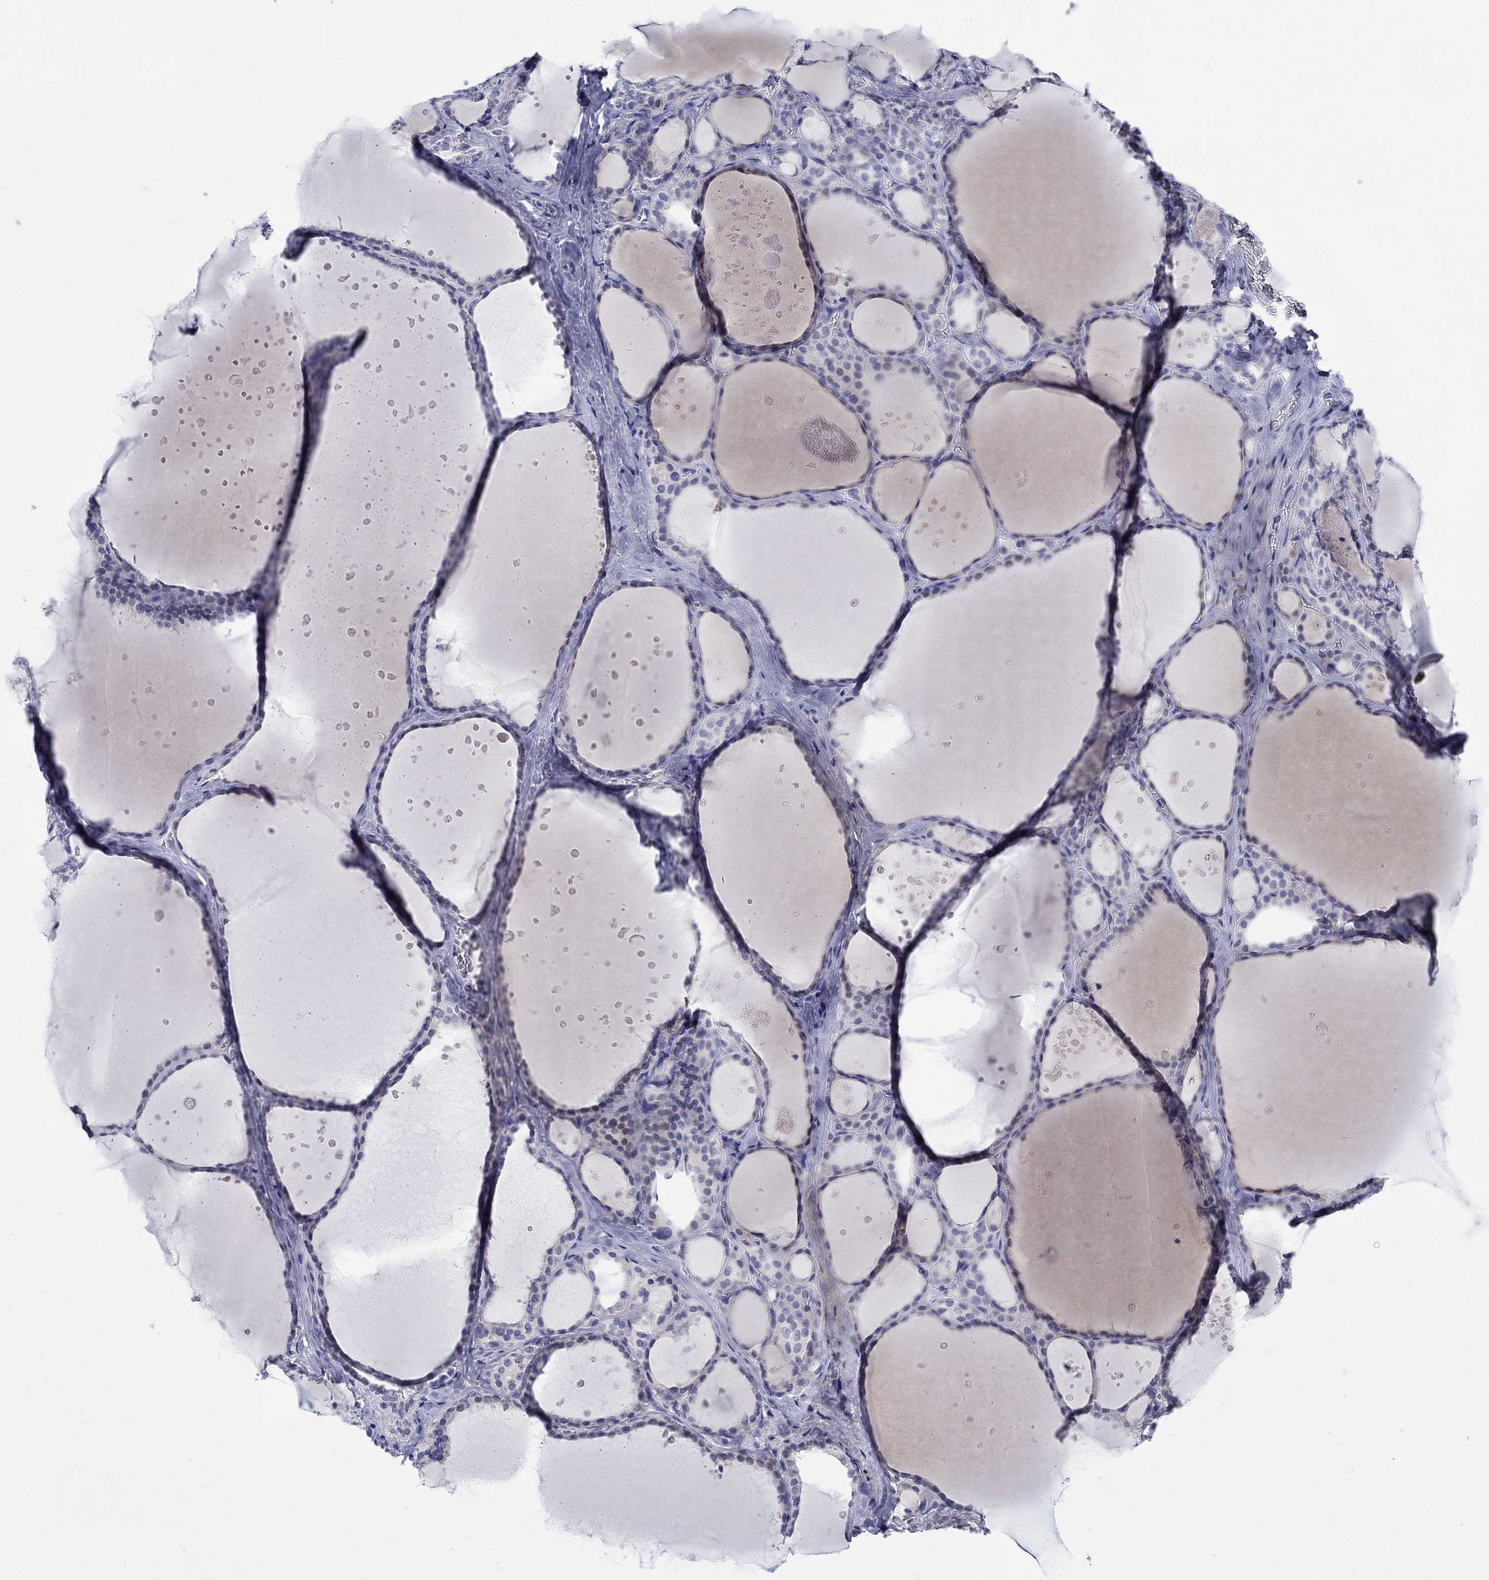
{"staining": {"intensity": "negative", "quantity": "none", "location": "none"}, "tissue": "thyroid gland", "cell_type": "Glandular cells", "image_type": "normal", "snomed": [{"axis": "morphology", "description": "Normal tissue, NOS"}, {"axis": "topography", "description": "Thyroid gland"}], "caption": "A histopathology image of thyroid gland stained for a protein displays no brown staining in glandular cells. (Brightfield microscopy of DAB immunohistochemistry (IHC) at high magnification).", "gene": "CRYGS", "patient": {"sex": "male", "age": 63}}